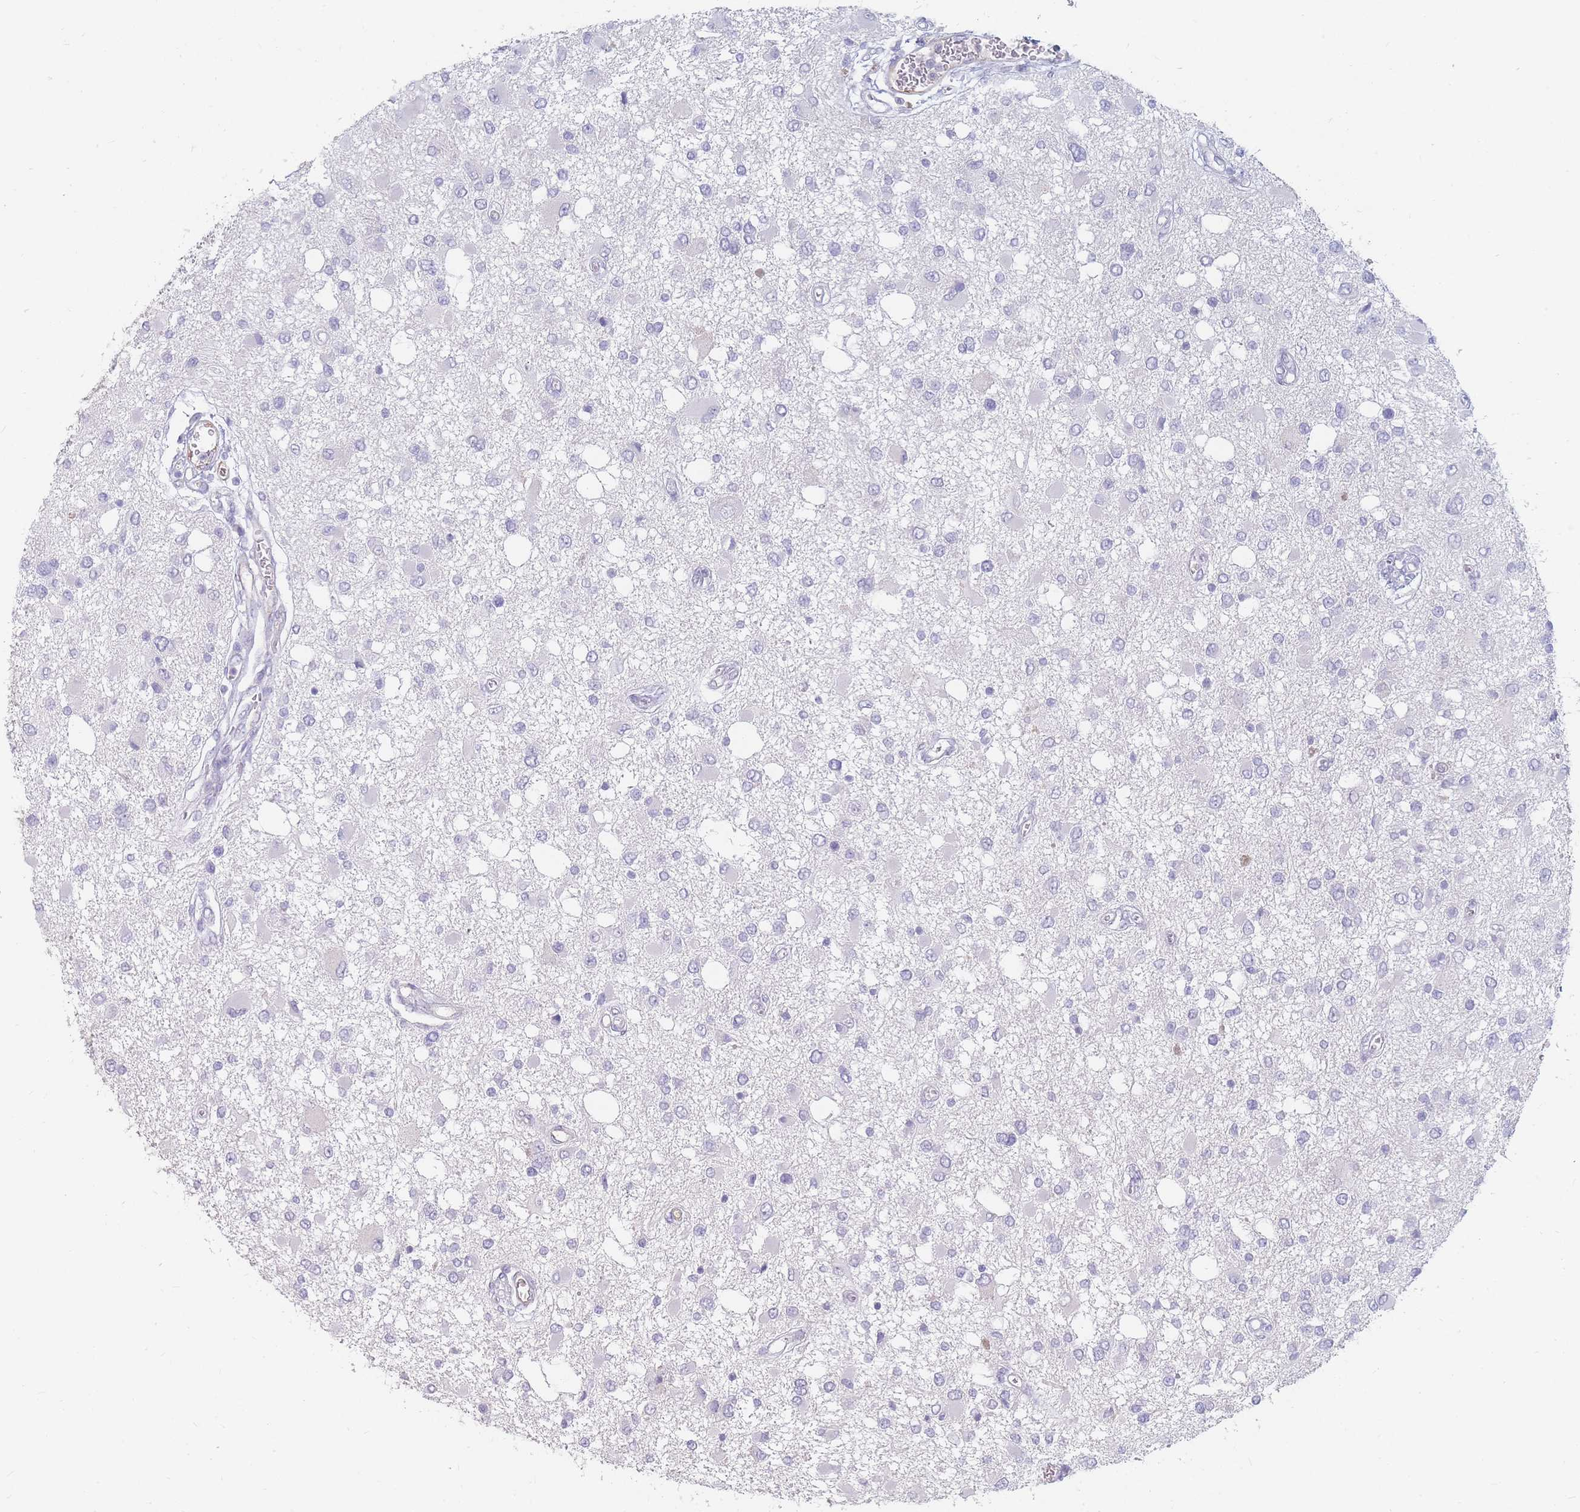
{"staining": {"intensity": "negative", "quantity": "none", "location": "none"}, "tissue": "glioma", "cell_type": "Tumor cells", "image_type": "cancer", "snomed": [{"axis": "morphology", "description": "Glioma, malignant, High grade"}, {"axis": "topography", "description": "Brain"}], "caption": "Tumor cells are negative for brown protein staining in malignant glioma (high-grade).", "gene": "PRG4", "patient": {"sex": "male", "age": 53}}